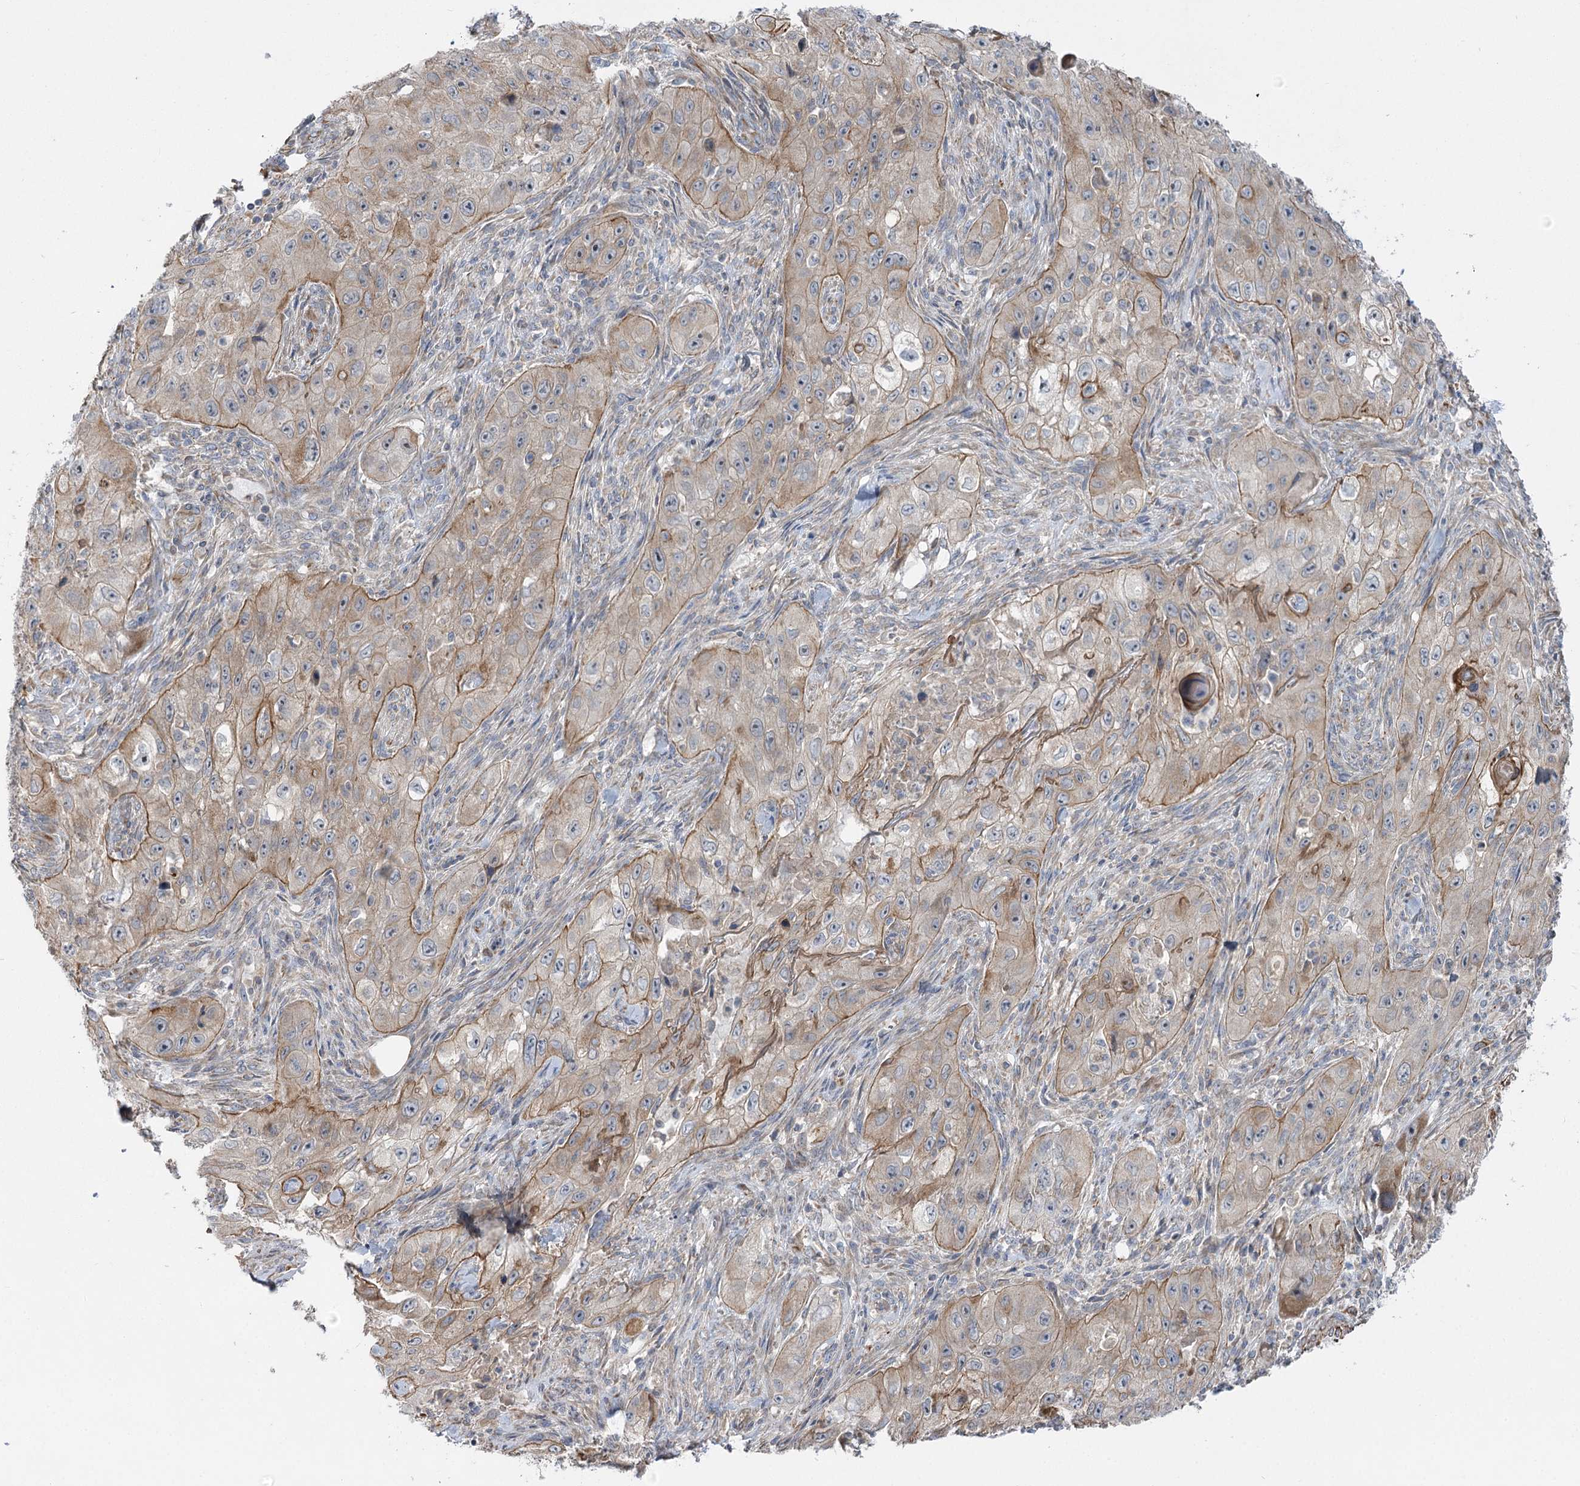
{"staining": {"intensity": "moderate", "quantity": "25%-75%", "location": "cytoplasmic/membranous"}, "tissue": "skin cancer", "cell_type": "Tumor cells", "image_type": "cancer", "snomed": [{"axis": "morphology", "description": "Squamous cell carcinoma, NOS"}, {"axis": "topography", "description": "Skin"}, {"axis": "topography", "description": "Subcutis"}], "caption": "Squamous cell carcinoma (skin) tissue exhibits moderate cytoplasmic/membranous staining in about 25%-75% of tumor cells", "gene": "KIAA0825", "patient": {"sex": "male", "age": 73}}